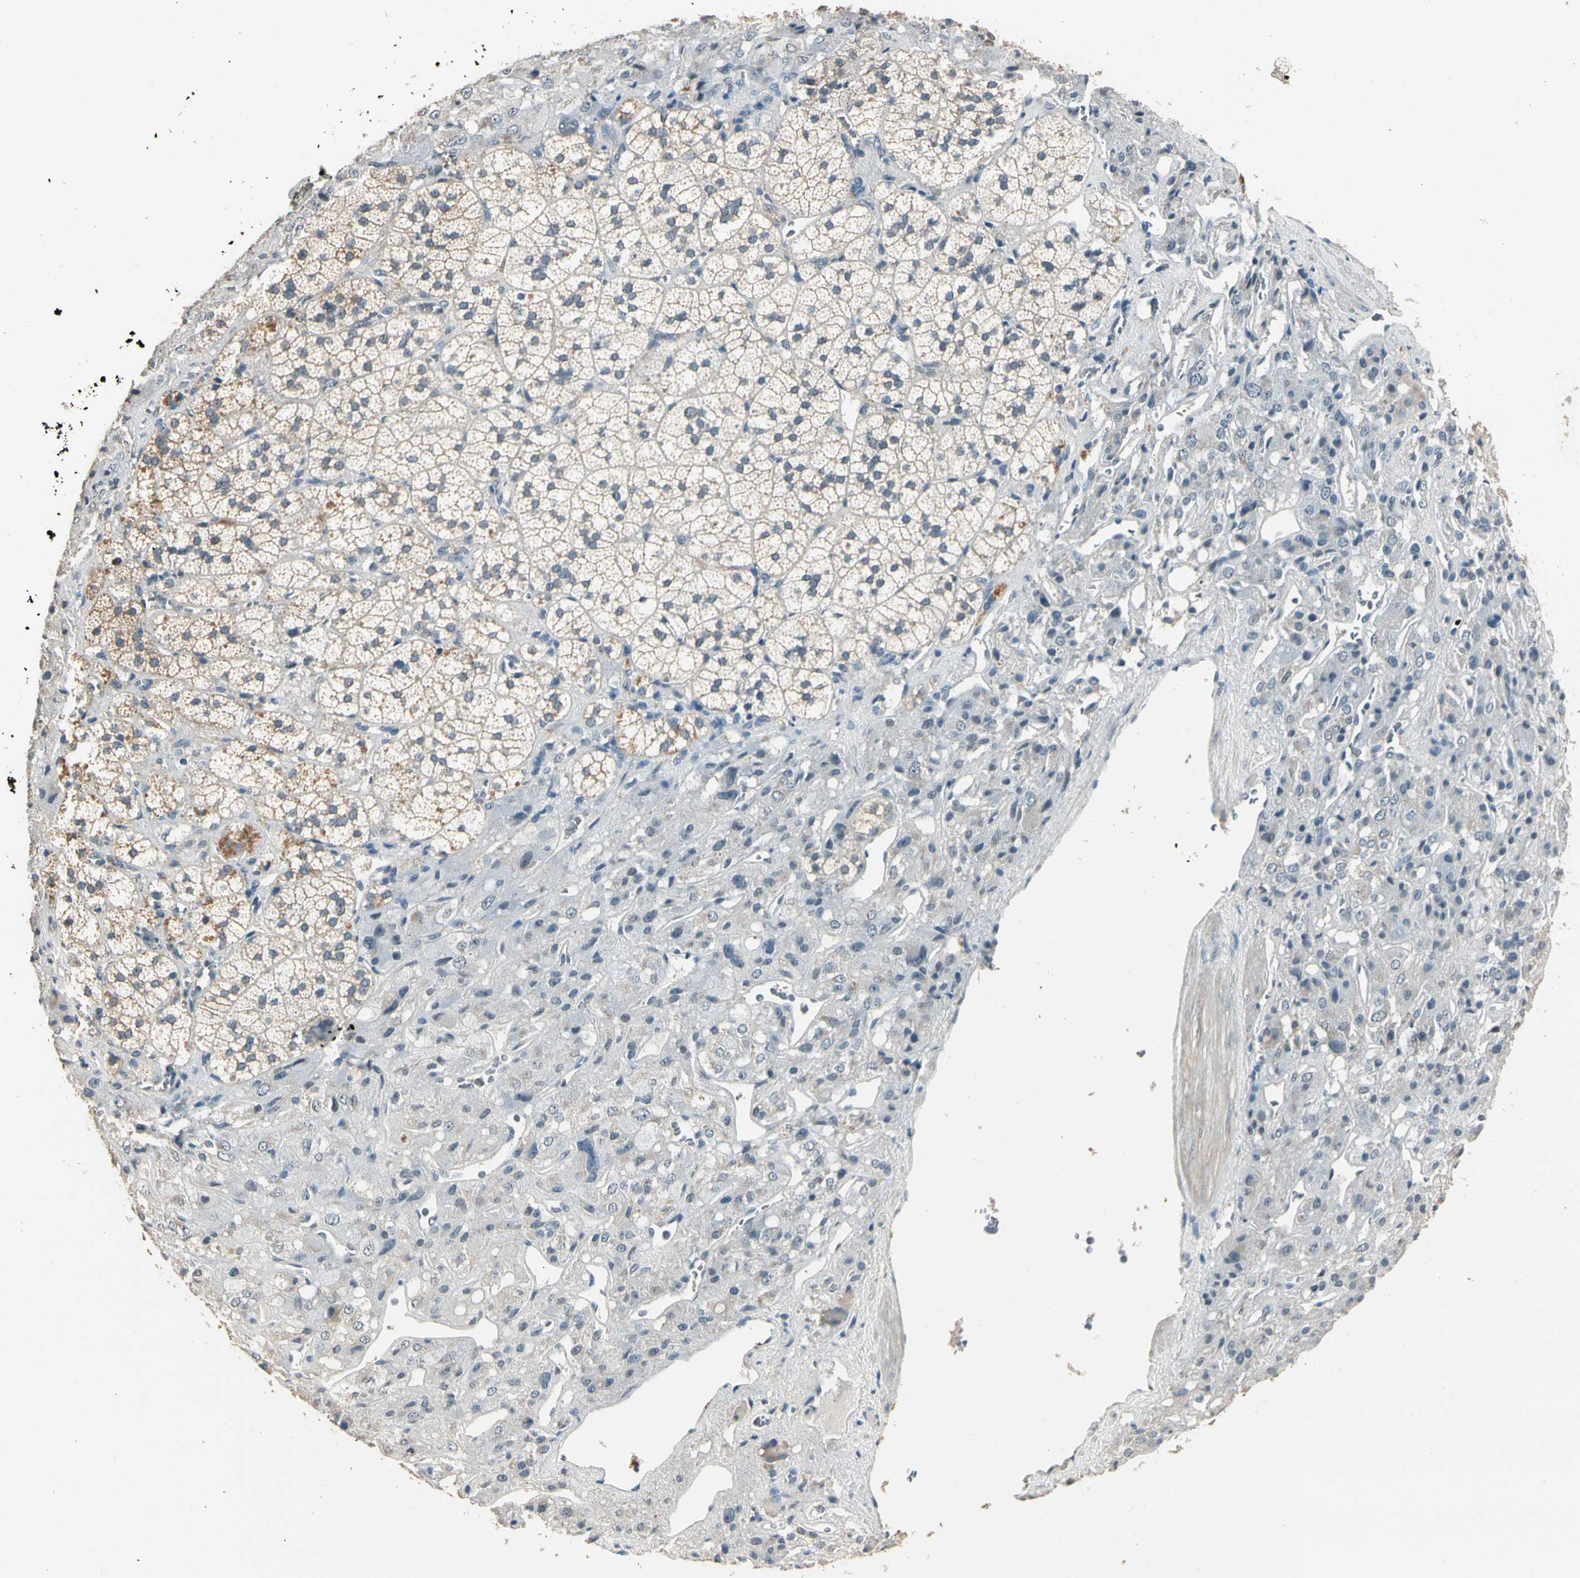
{"staining": {"intensity": "moderate", "quantity": ">75%", "location": "cytoplasmic/membranous"}, "tissue": "adrenal gland", "cell_type": "Glandular cells", "image_type": "normal", "snomed": [{"axis": "morphology", "description": "Normal tissue, NOS"}, {"axis": "topography", "description": "Adrenal gland"}], "caption": "The micrograph reveals staining of normal adrenal gland, revealing moderate cytoplasmic/membranous protein positivity (brown color) within glandular cells.", "gene": "TASOR", "patient": {"sex": "female", "age": 44}}